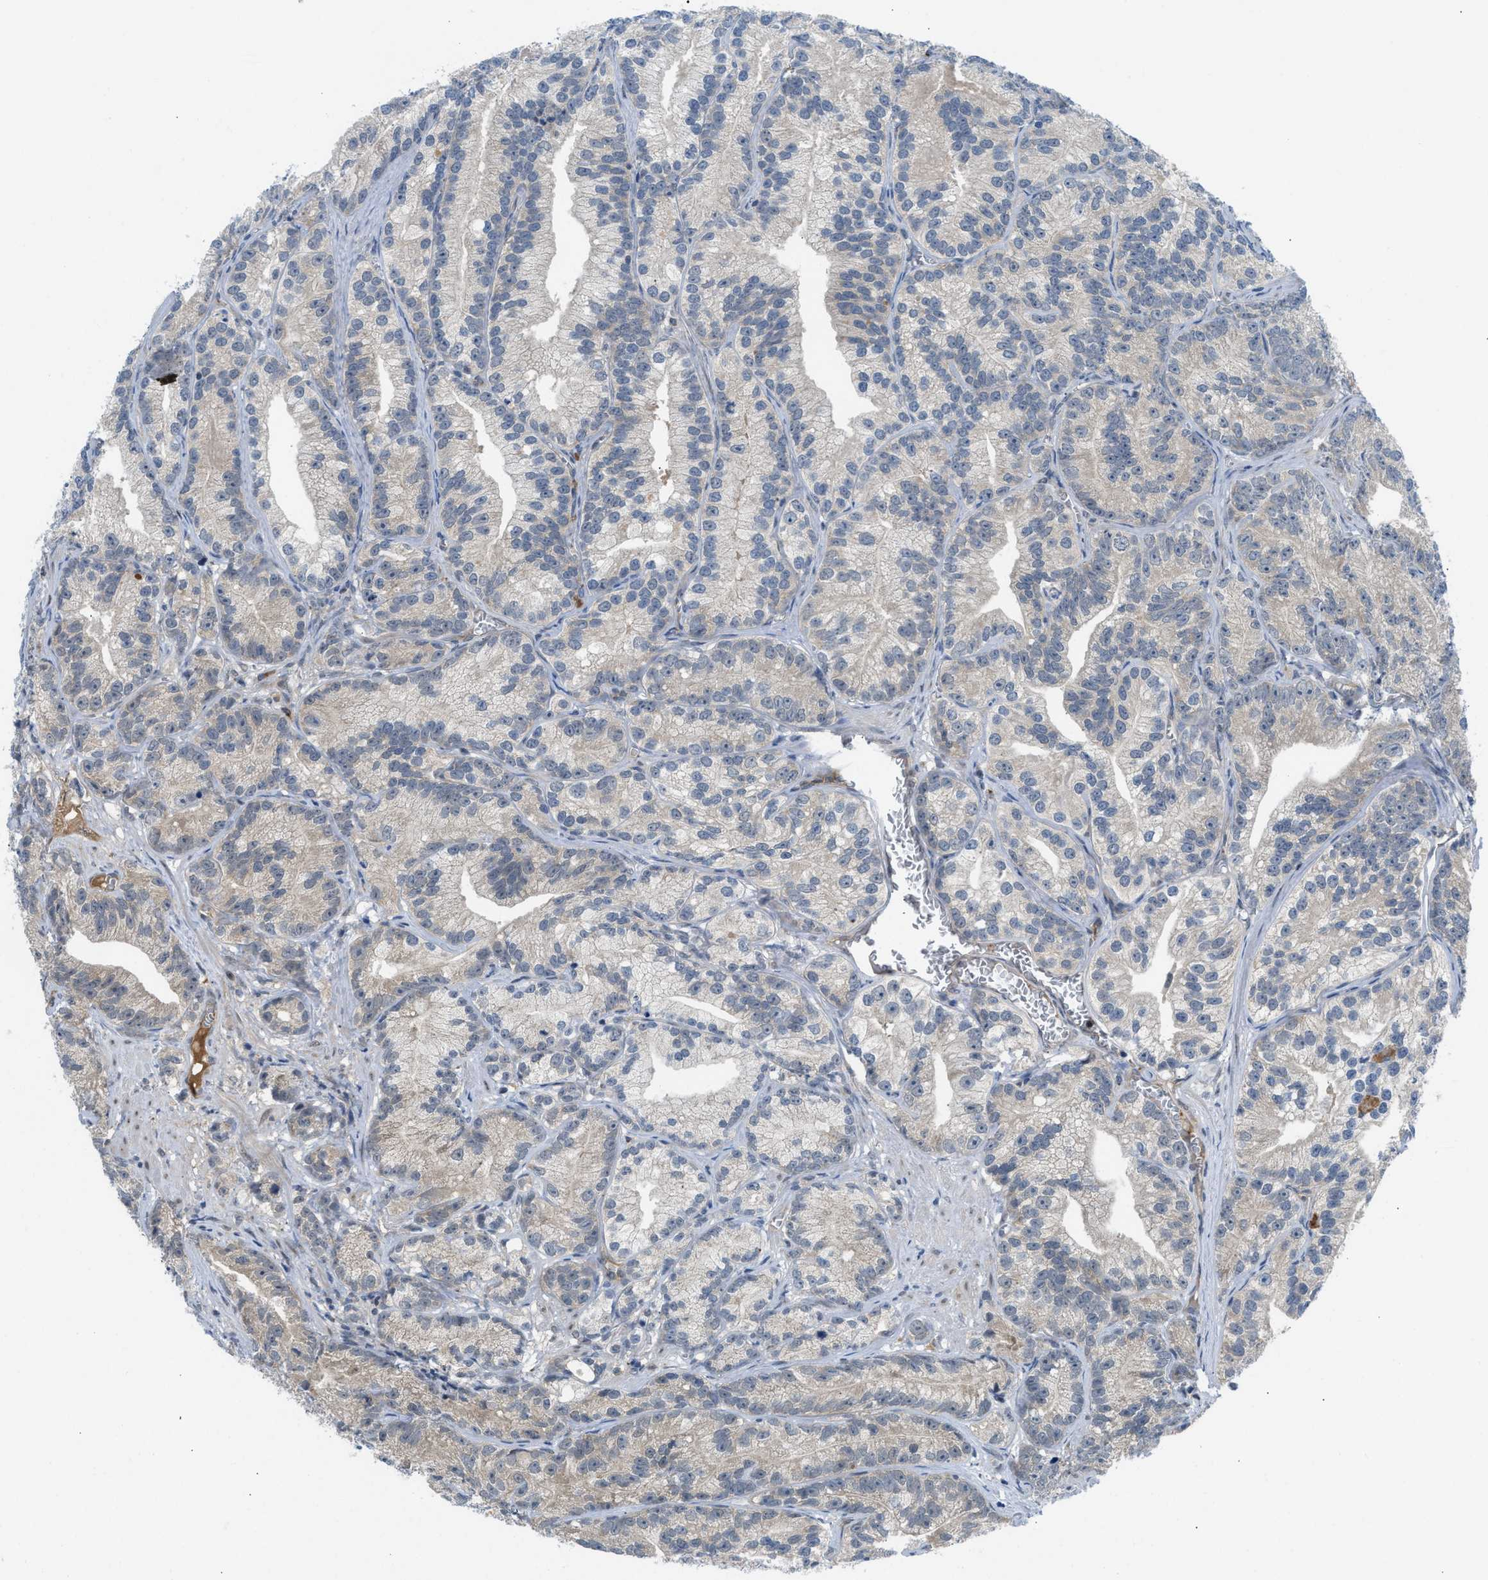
{"staining": {"intensity": "weak", "quantity": "<25%", "location": "cytoplasmic/membranous"}, "tissue": "prostate cancer", "cell_type": "Tumor cells", "image_type": "cancer", "snomed": [{"axis": "morphology", "description": "Adenocarcinoma, Low grade"}, {"axis": "topography", "description": "Prostate"}], "caption": "A high-resolution micrograph shows IHC staining of prostate cancer (low-grade adenocarcinoma), which demonstrates no significant positivity in tumor cells.", "gene": "ZNF251", "patient": {"sex": "male", "age": 89}}